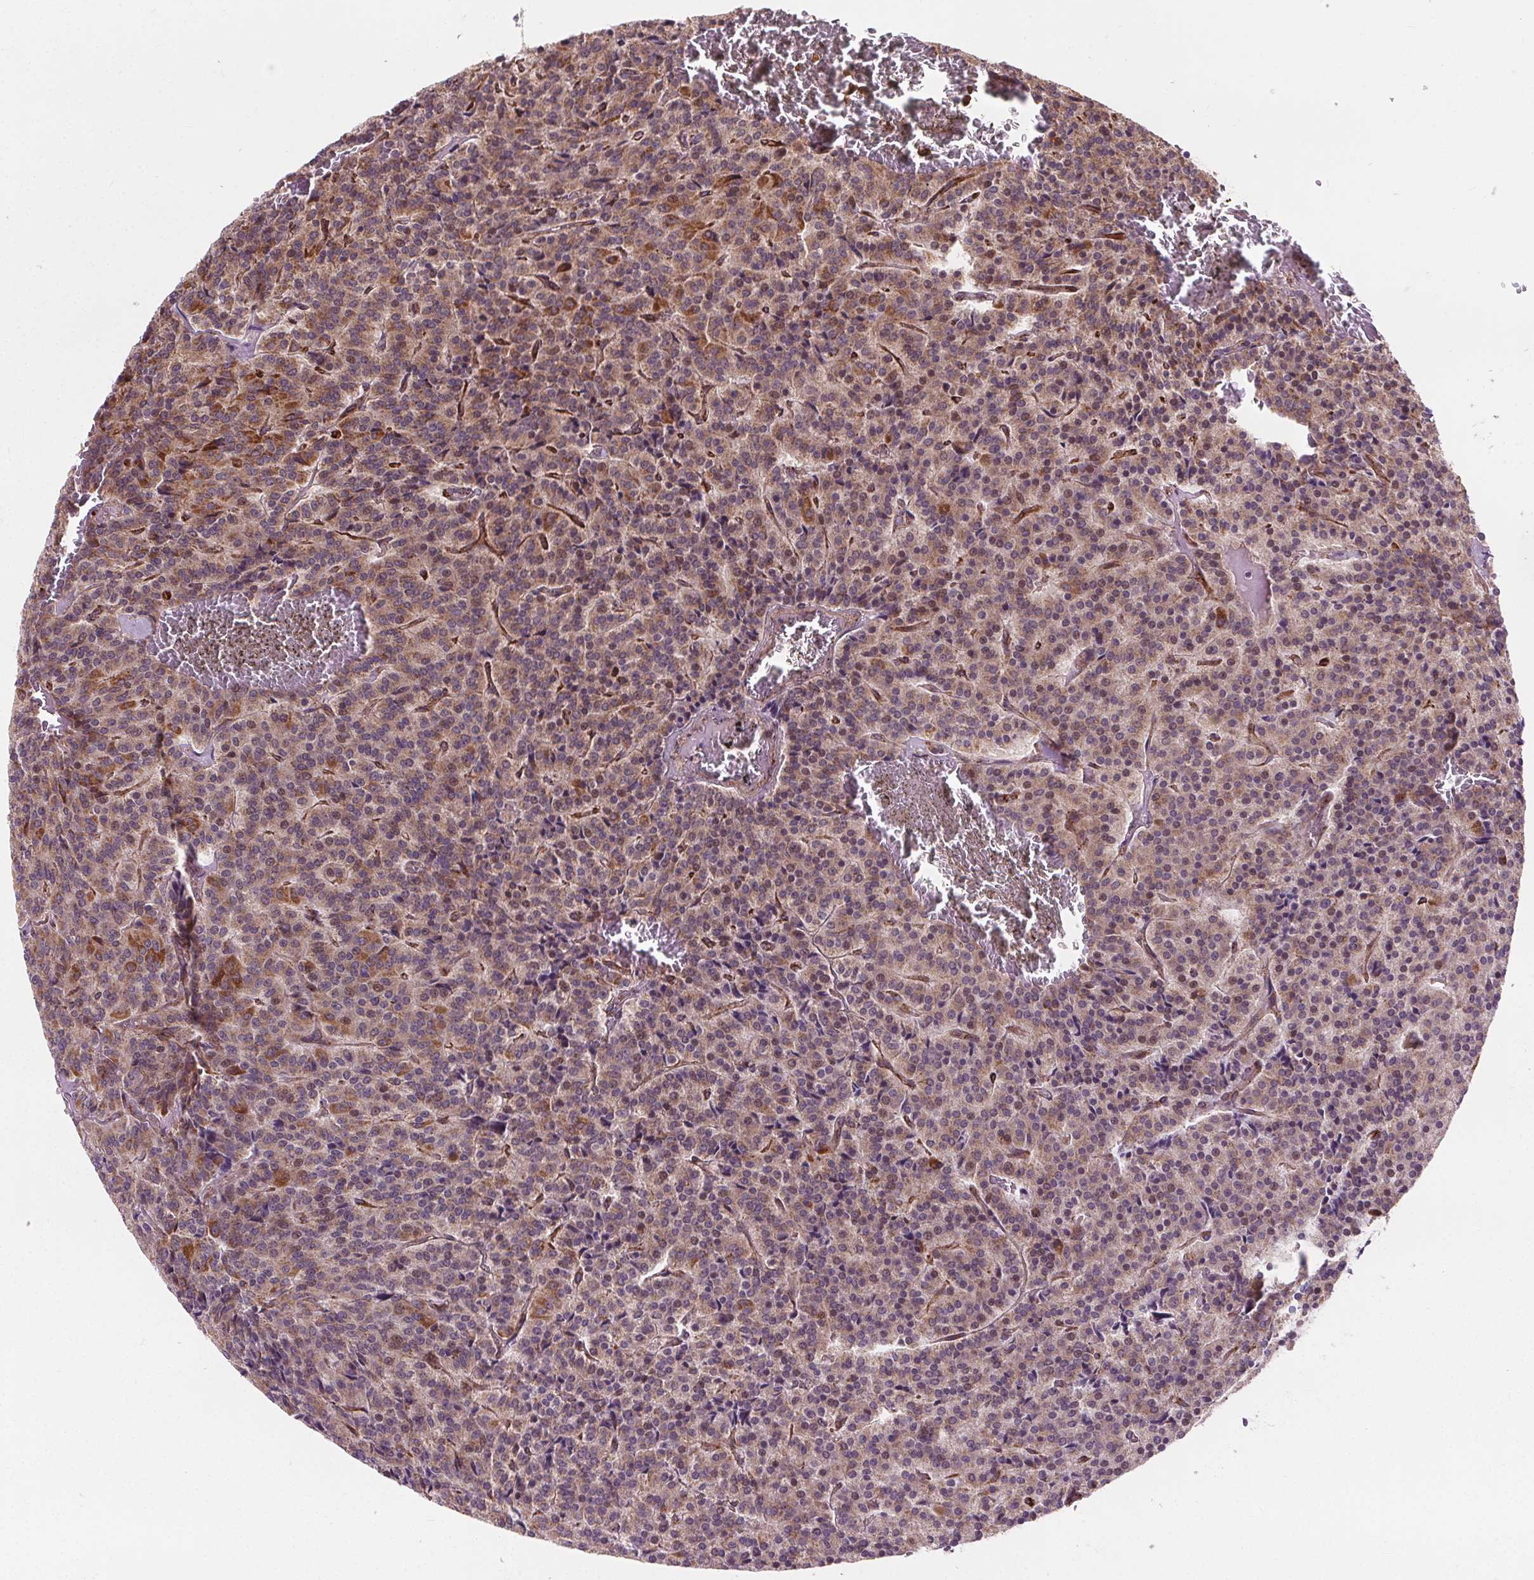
{"staining": {"intensity": "weak", "quantity": ">75%", "location": "cytoplasmic/membranous"}, "tissue": "carcinoid", "cell_type": "Tumor cells", "image_type": "cancer", "snomed": [{"axis": "morphology", "description": "Carcinoid, malignant, NOS"}, {"axis": "topography", "description": "Lung"}], "caption": "A brown stain shows weak cytoplasmic/membranous expression of a protein in human carcinoid tumor cells.", "gene": "GOLT1B", "patient": {"sex": "male", "age": 70}}